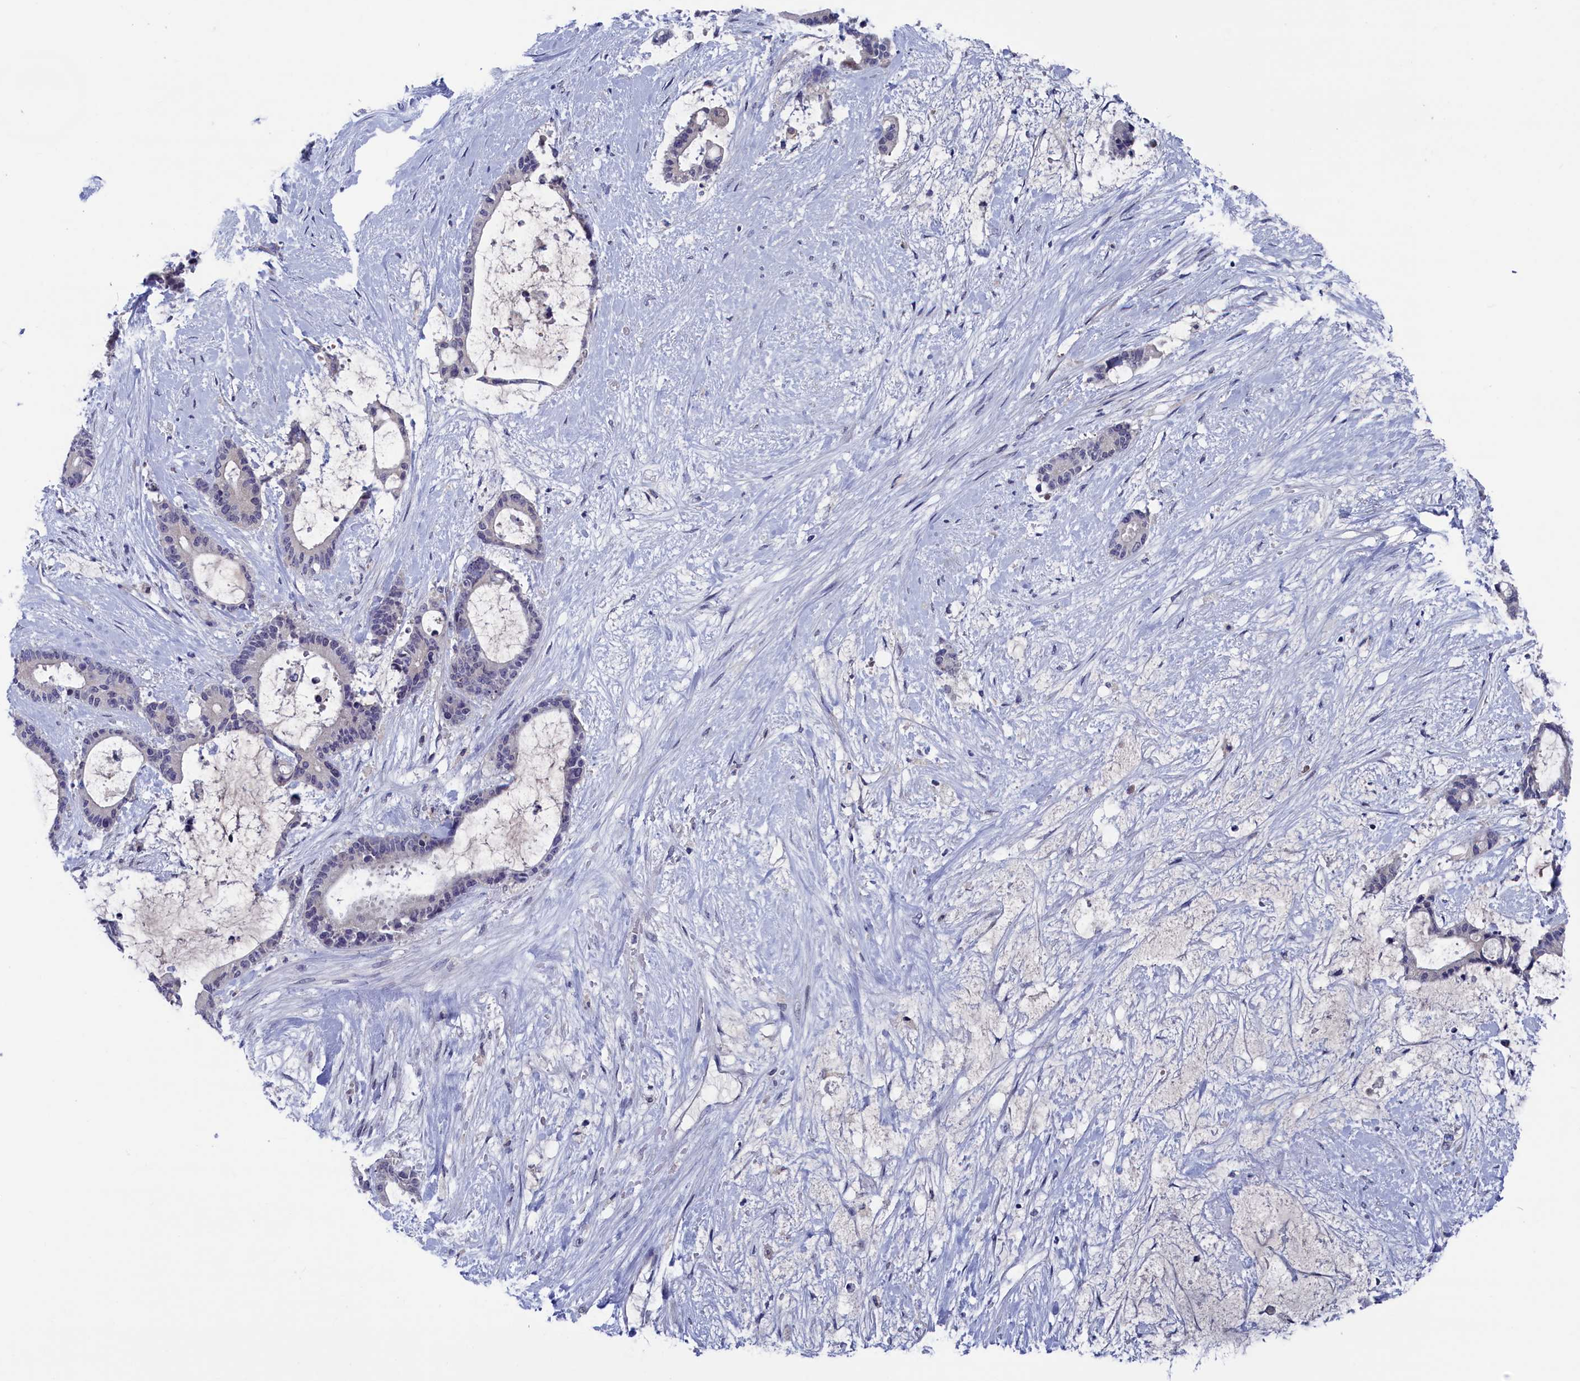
{"staining": {"intensity": "negative", "quantity": "none", "location": "none"}, "tissue": "liver cancer", "cell_type": "Tumor cells", "image_type": "cancer", "snomed": [{"axis": "morphology", "description": "Normal tissue, NOS"}, {"axis": "morphology", "description": "Cholangiocarcinoma"}, {"axis": "topography", "description": "Liver"}, {"axis": "topography", "description": "Peripheral nerve tissue"}], "caption": "High magnification brightfield microscopy of liver cholangiocarcinoma stained with DAB (3,3'-diaminobenzidine) (brown) and counterstained with hematoxylin (blue): tumor cells show no significant positivity. (DAB (3,3'-diaminobenzidine) IHC with hematoxylin counter stain).", "gene": "SPATA13", "patient": {"sex": "female", "age": 73}}